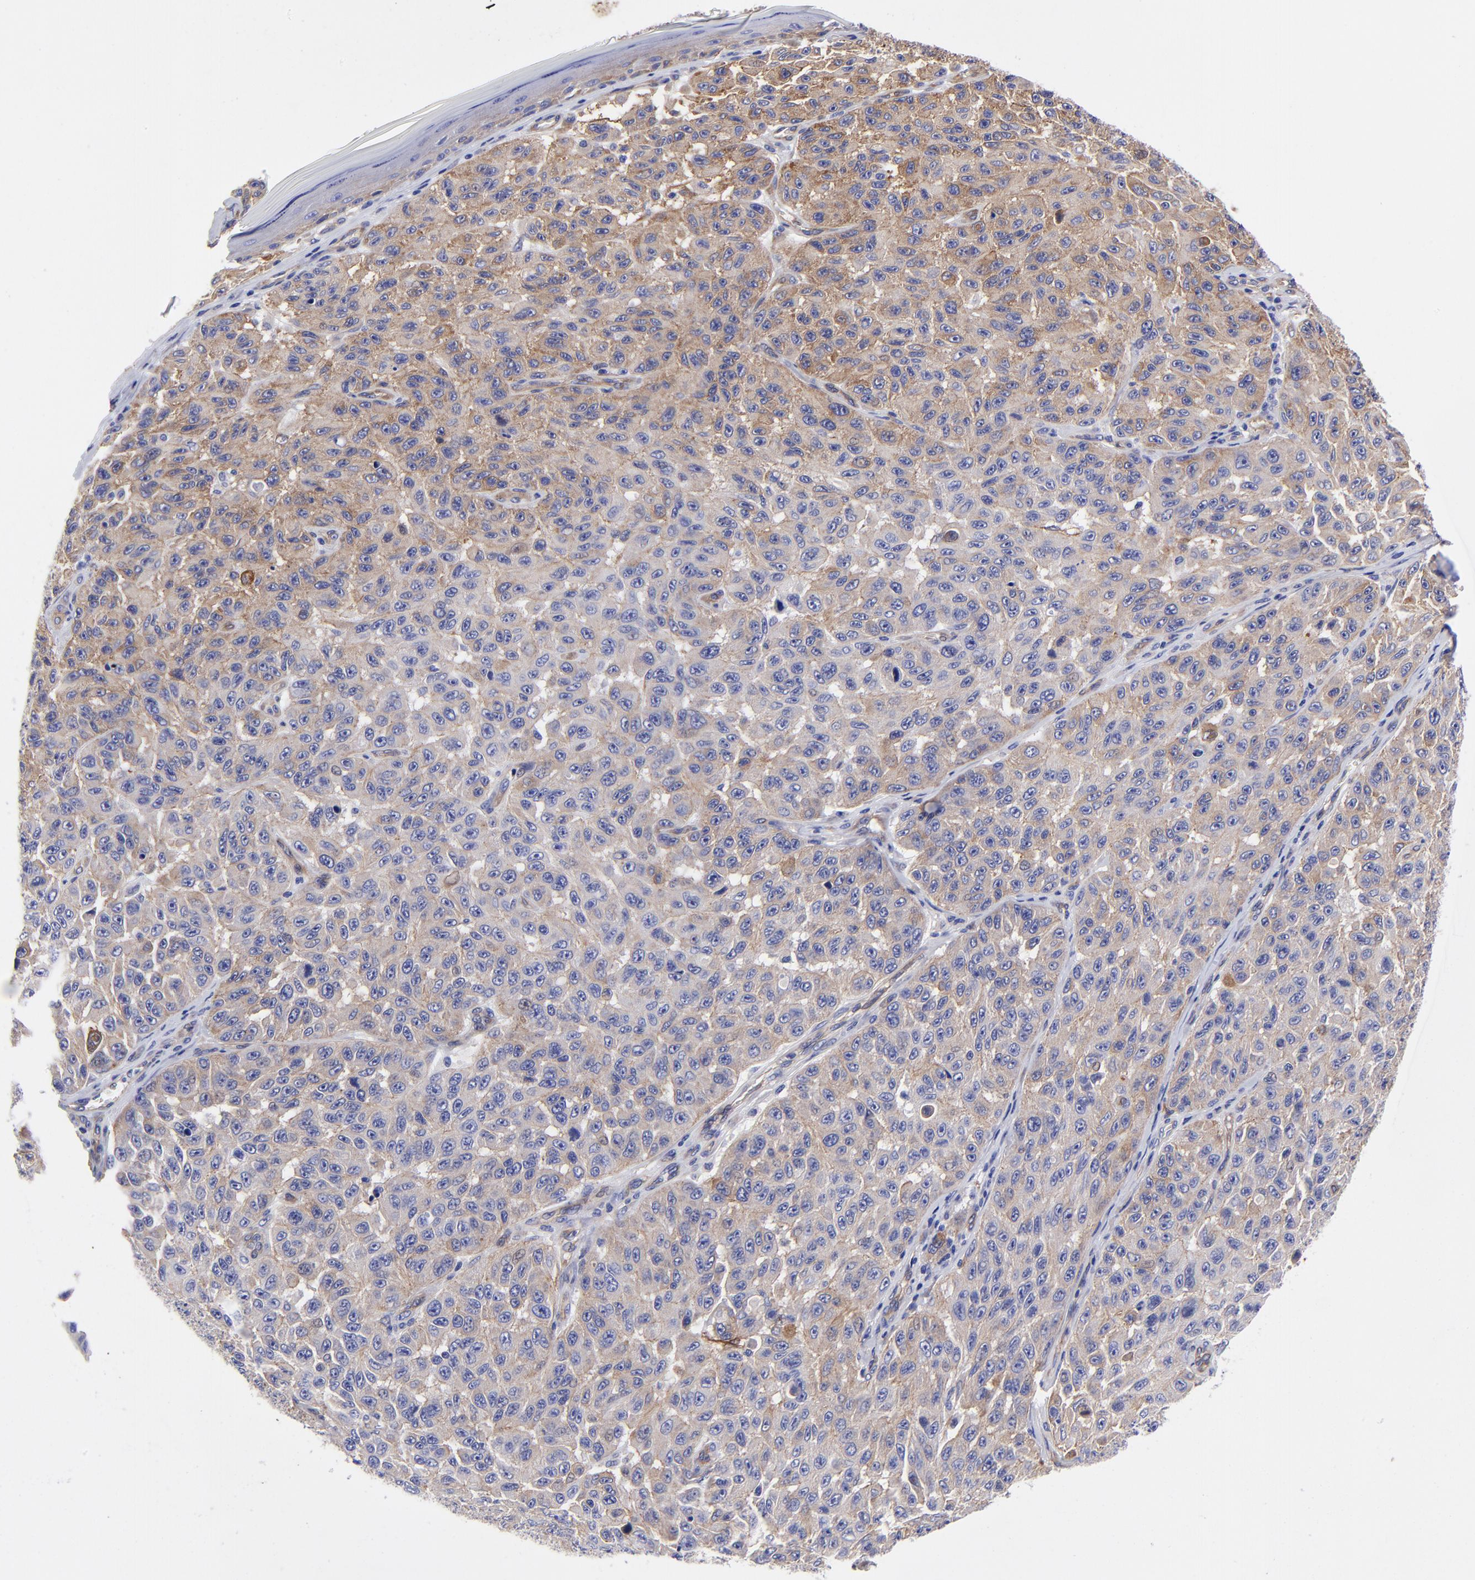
{"staining": {"intensity": "moderate", "quantity": "25%-75%", "location": "cytoplasmic/membranous"}, "tissue": "melanoma", "cell_type": "Tumor cells", "image_type": "cancer", "snomed": [{"axis": "morphology", "description": "Malignant melanoma, NOS"}, {"axis": "topography", "description": "Skin"}], "caption": "Protein expression analysis of human melanoma reveals moderate cytoplasmic/membranous expression in approximately 25%-75% of tumor cells. Ihc stains the protein in brown and the nuclei are stained blue.", "gene": "PPFIBP1", "patient": {"sex": "male", "age": 30}}